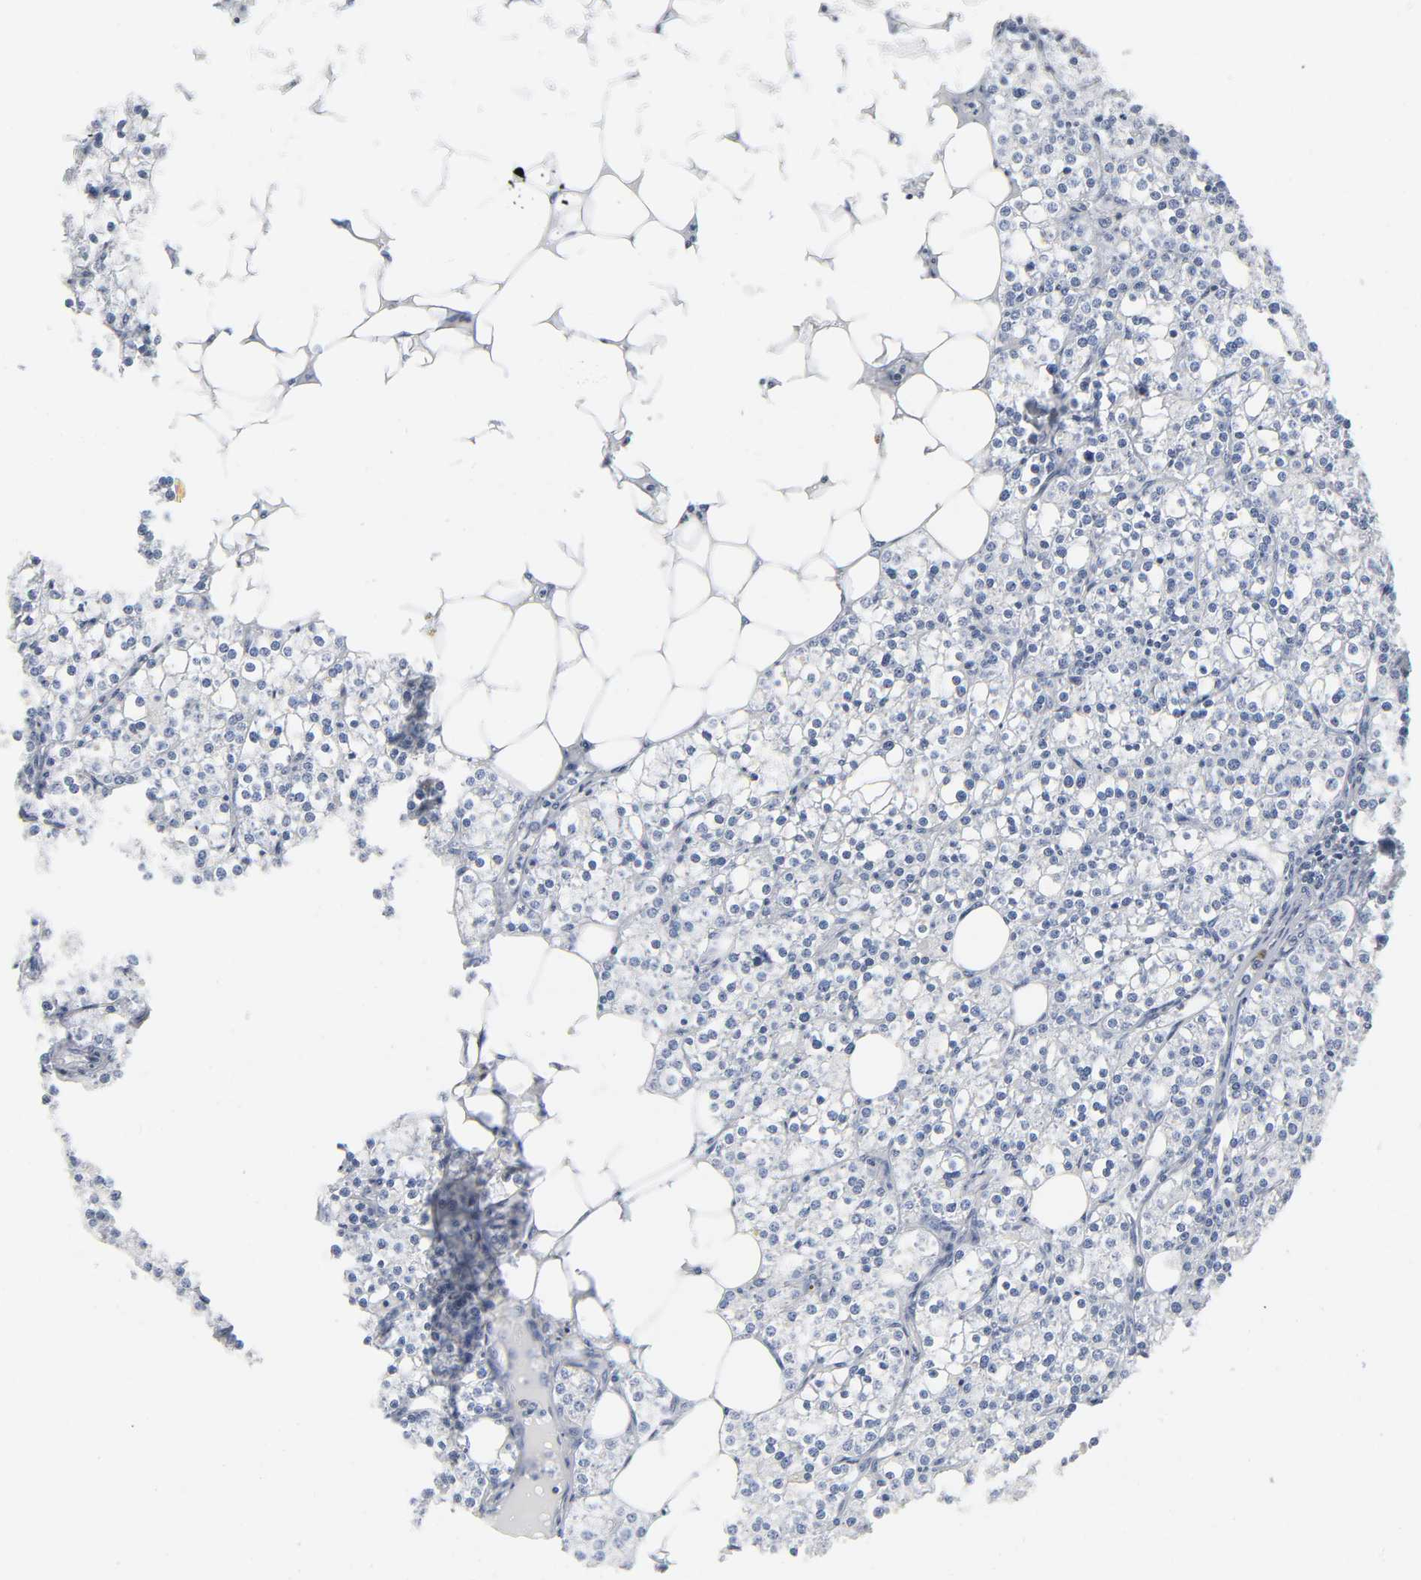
{"staining": {"intensity": "negative", "quantity": "none", "location": "none"}, "tissue": "parathyroid gland", "cell_type": "Glandular cells", "image_type": "normal", "snomed": [{"axis": "morphology", "description": "Normal tissue, NOS"}, {"axis": "topography", "description": "Parathyroid gland"}], "caption": "Immunohistochemistry (IHC) histopathology image of benign human parathyroid gland stained for a protein (brown), which demonstrates no expression in glandular cells. (DAB IHC visualized using brightfield microscopy, high magnification).", "gene": "DOK2", "patient": {"sex": "female", "age": 63}}